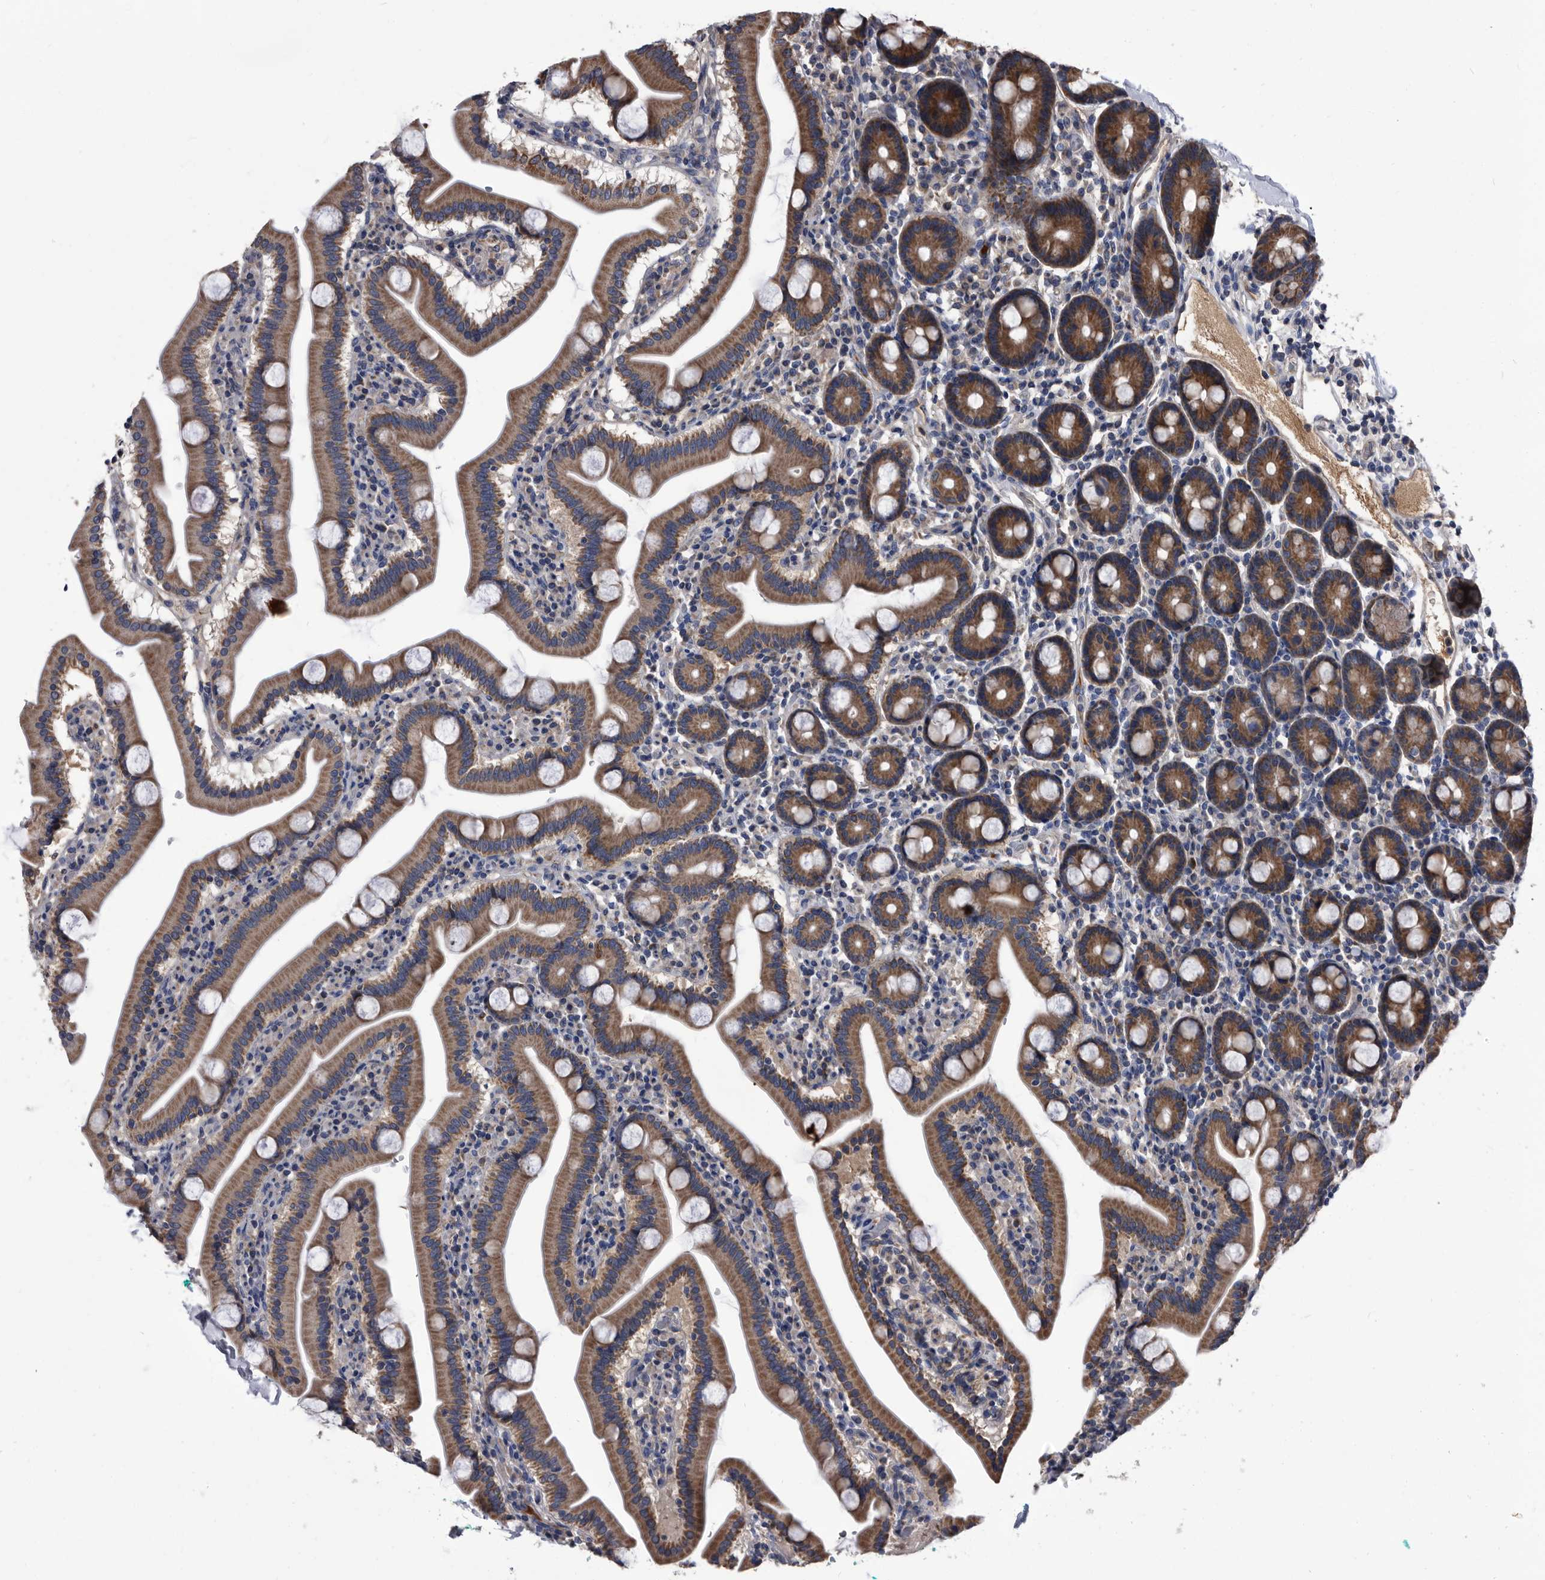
{"staining": {"intensity": "strong", "quantity": ">75%", "location": "cytoplasmic/membranous"}, "tissue": "duodenum", "cell_type": "Glandular cells", "image_type": "normal", "snomed": [{"axis": "morphology", "description": "Normal tissue, NOS"}, {"axis": "topography", "description": "Duodenum"}], "caption": "Glandular cells demonstrate high levels of strong cytoplasmic/membranous staining in approximately >75% of cells in normal duodenum. (DAB IHC, brown staining for protein, blue staining for nuclei).", "gene": "DTNBP1", "patient": {"sex": "male", "age": 55}}